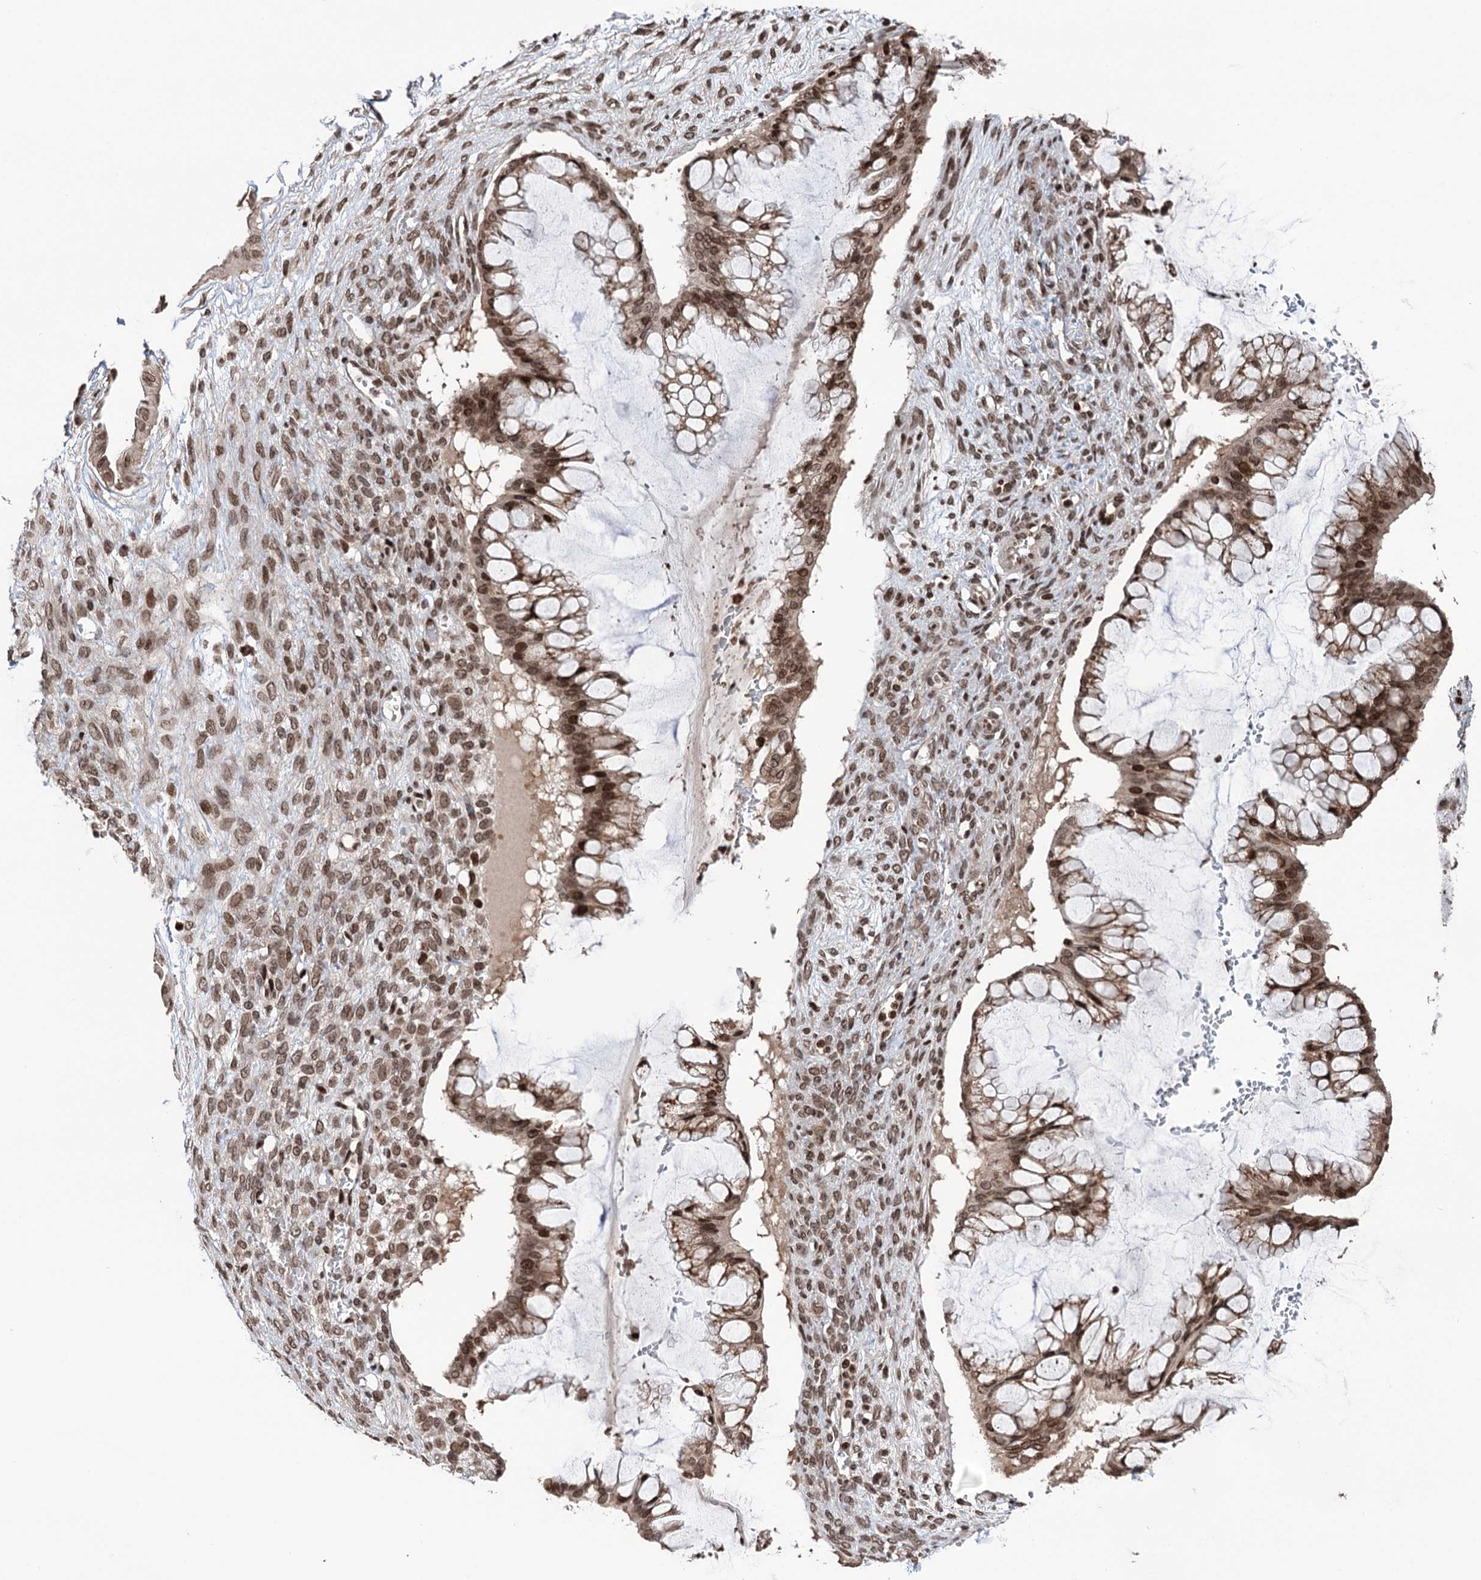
{"staining": {"intensity": "moderate", "quantity": ">75%", "location": "nuclear"}, "tissue": "ovarian cancer", "cell_type": "Tumor cells", "image_type": "cancer", "snomed": [{"axis": "morphology", "description": "Cystadenocarcinoma, mucinous, NOS"}, {"axis": "topography", "description": "Ovary"}], "caption": "Protein expression analysis of mucinous cystadenocarcinoma (ovarian) shows moderate nuclear staining in approximately >75% of tumor cells.", "gene": "CCDC77", "patient": {"sex": "female", "age": 73}}